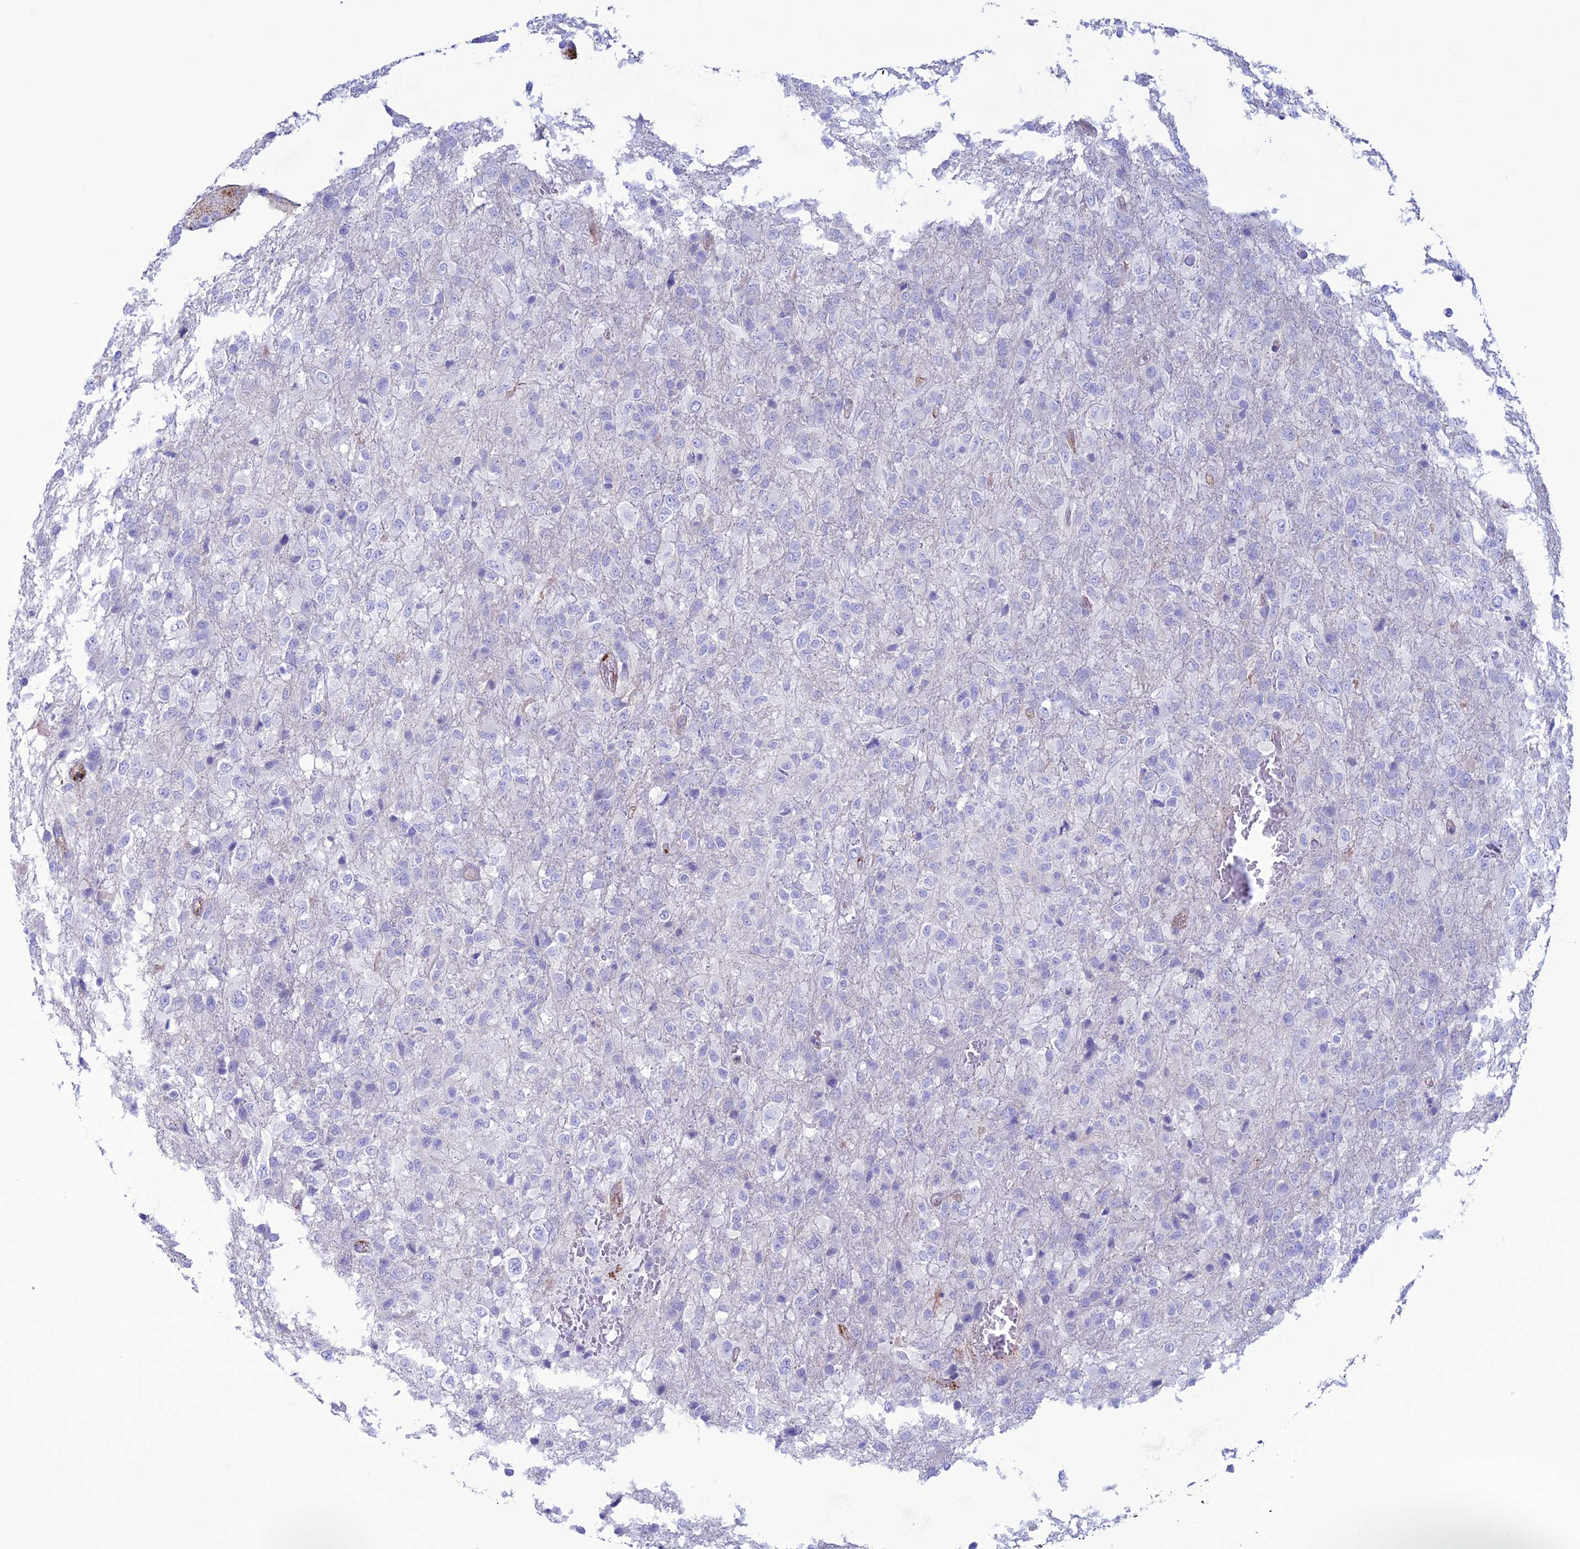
{"staining": {"intensity": "negative", "quantity": "none", "location": "none"}, "tissue": "glioma", "cell_type": "Tumor cells", "image_type": "cancer", "snomed": [{"axis": "morphology", "description": "Glioma, malignant, High grade"}, {"axis": "topography", "description": "Brain"}], "caption": "Immunohistochemical staining of human glioma demonstrates no significant expression in tumor cells.", "gene": "CDC42EP5", "patient": {"sex": "female", "age": 74}}